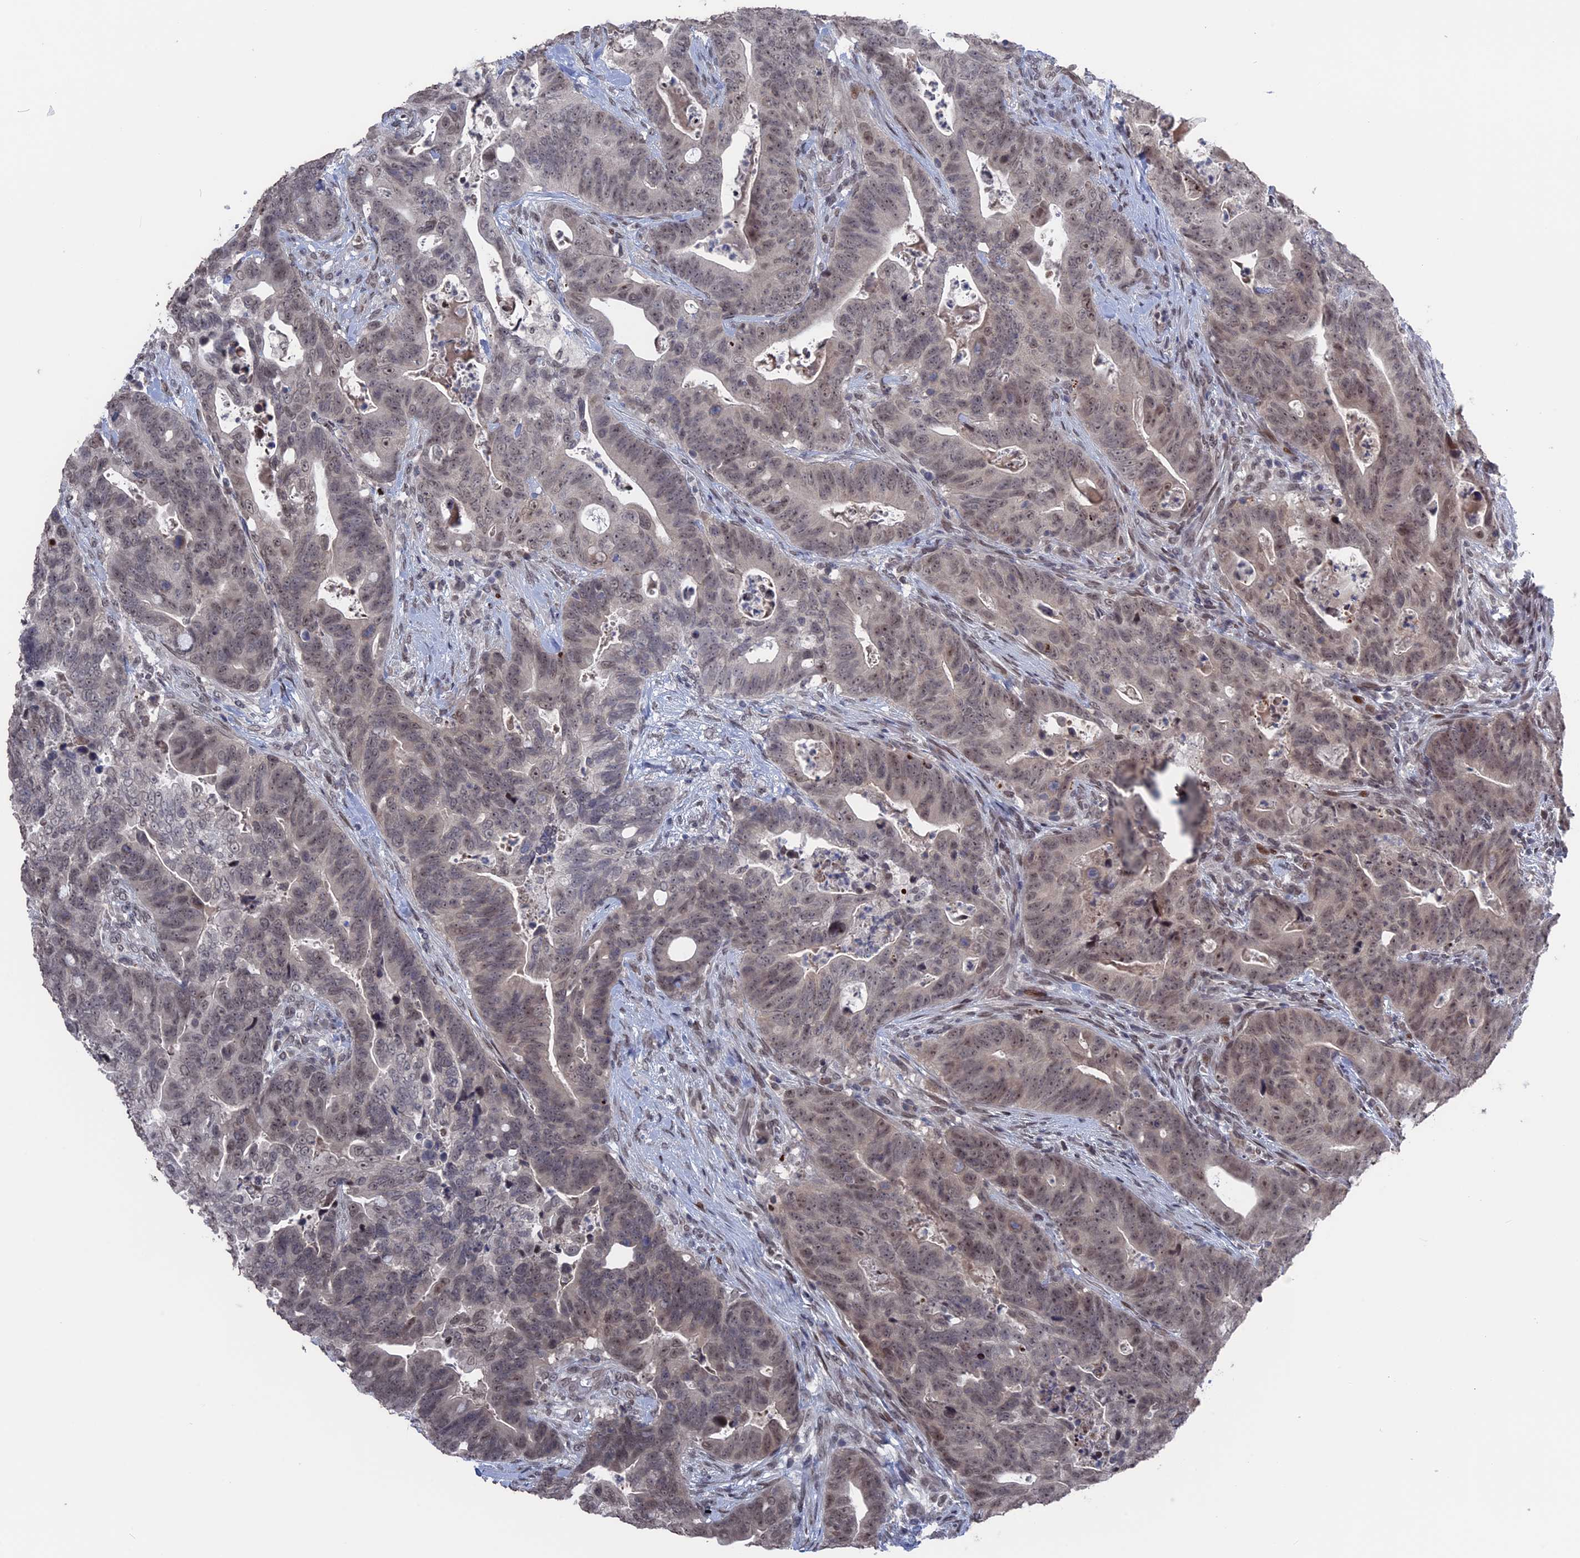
{"staining": {"intensity": "moderate", "quantity": "25%-75%", "location": "nuclear"}, "tissue": "colorectal cancer", "cell_type": "Tumor cells", "image_type": "cancer", "snomed": [{"axis": "morphology", "description": "Adenocarcinoma, NOS"}, {"axis": "topography", "description": "Colon"}], "caption": "A medium amount of moderate nuclear expression is identified in approximately 25%-75% of tumor cells in colorectal adenocarcinoma tissue. The protein is shown in brown color, while the nuclei are stained blue.", "gene": "NR2C2AP", "patient": {"sex": "female", "age": 82}}